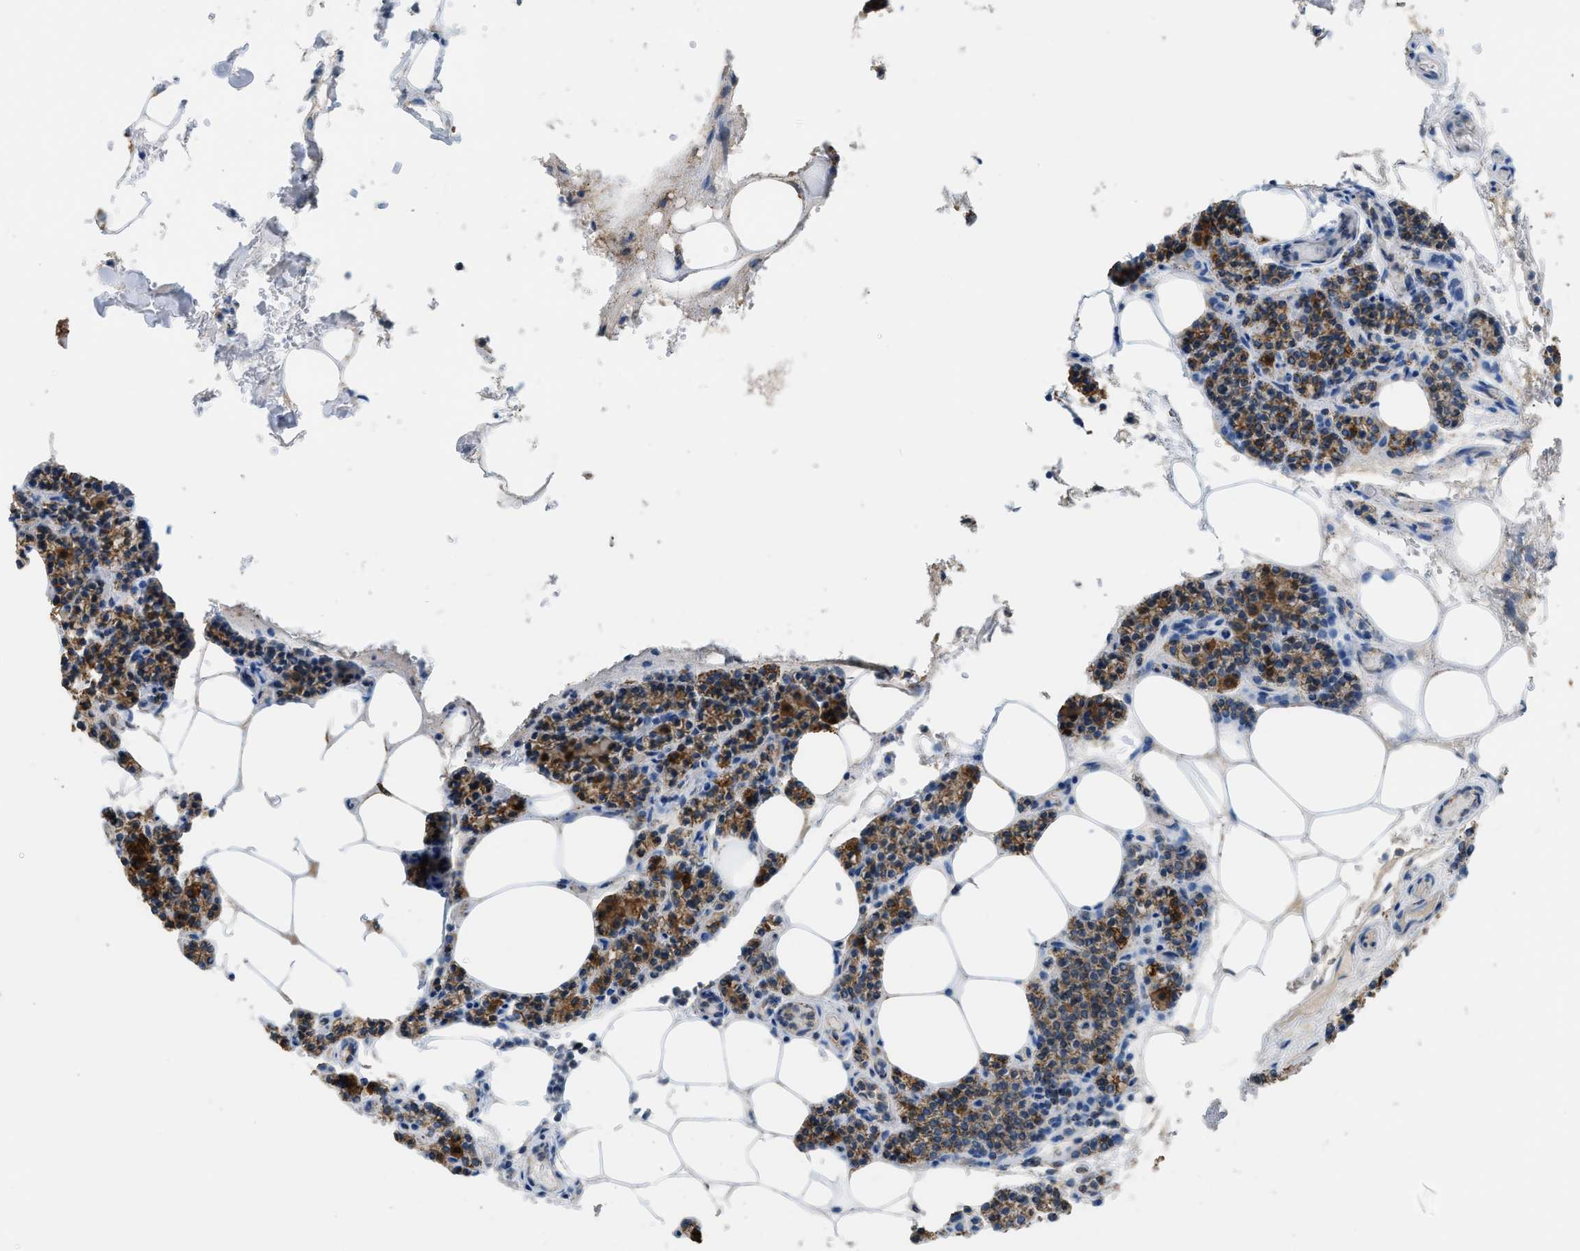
{"staining": {"intensity": "strong", "quantity": ">75%", "location": "cytoplasmic/membranous"}, "tissue": "parathyroid gland", "cell_type": "Glandular cells", "image_type": "normal", "snomed": [{"axis": "morphology", "description": "Normal tissue, NOS"}, {"axis": "morphology", "description": "Adenoma, NOS"}, {"axis": "topography", "description": "Parathyroid gland"}], "caption": "IHC photomicrograph of benign human parathyroid gland stained for a protein (brown), which reveals high levels of strong cytoplasmic/membranous staining in about >75% of glandular cells.", "gene": "ETFB", "patient": {"sex": "female", "age": 70}}